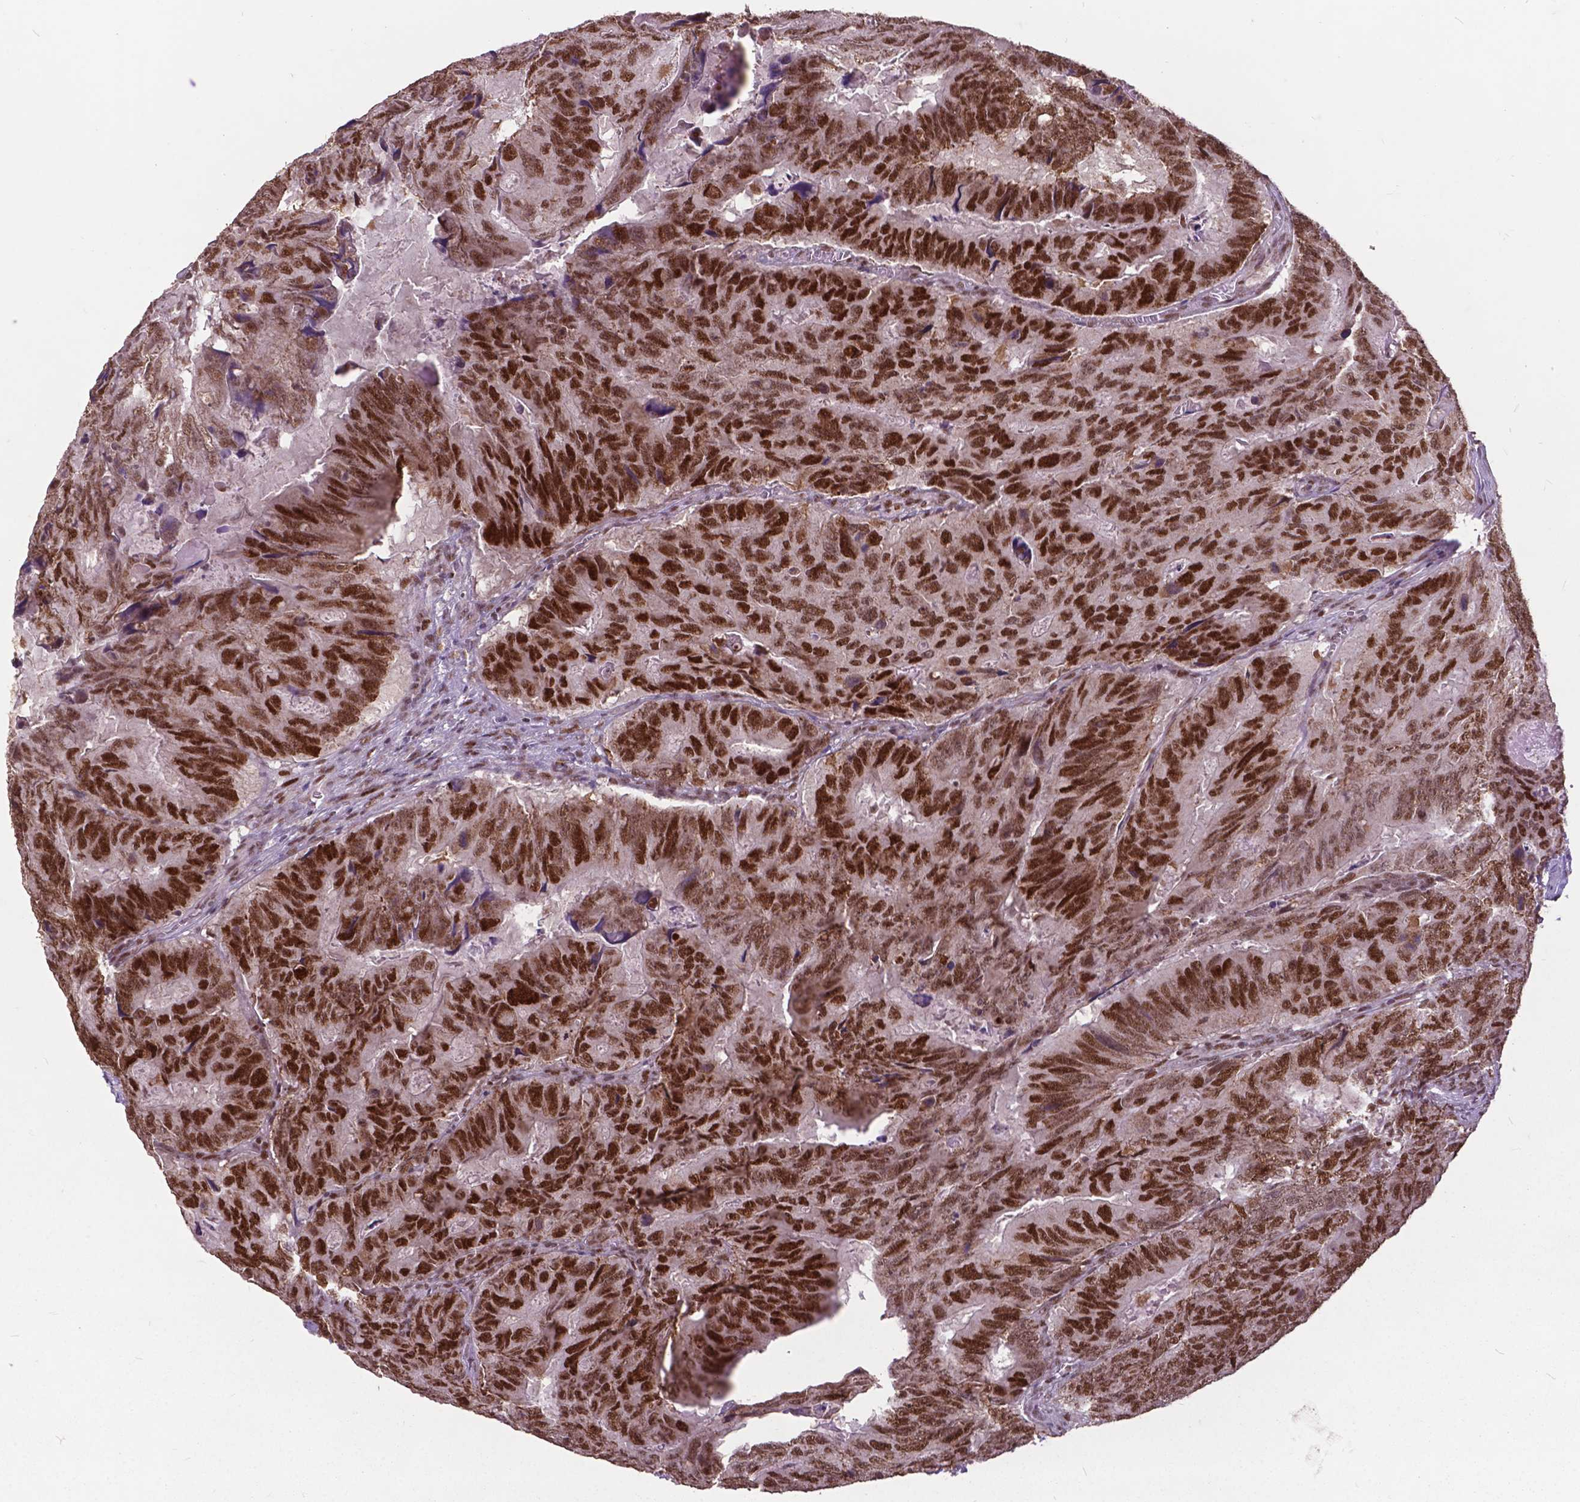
{"staining": {"intensity": "strong", "quantity": ">75%", "location": "nuclear"}, "tissue": "colorectal cancer", "cell_type": "Tumor cells", "image_type": "cancer", "snomed": [{"axis": "morphology", "description": "Adenocarcinoma, NOS"}, {"axis": "topography", "description": "Colon"}], "caption": "Immunohistochemistry of human colorectal cancer exhibits high levels of strong nuclear staining in about >75% of tumor cells. (IHC, brightfield microscopy, high magnification).", "gene": "MSH2", "patient": {"sex": "male", "age": 79}}